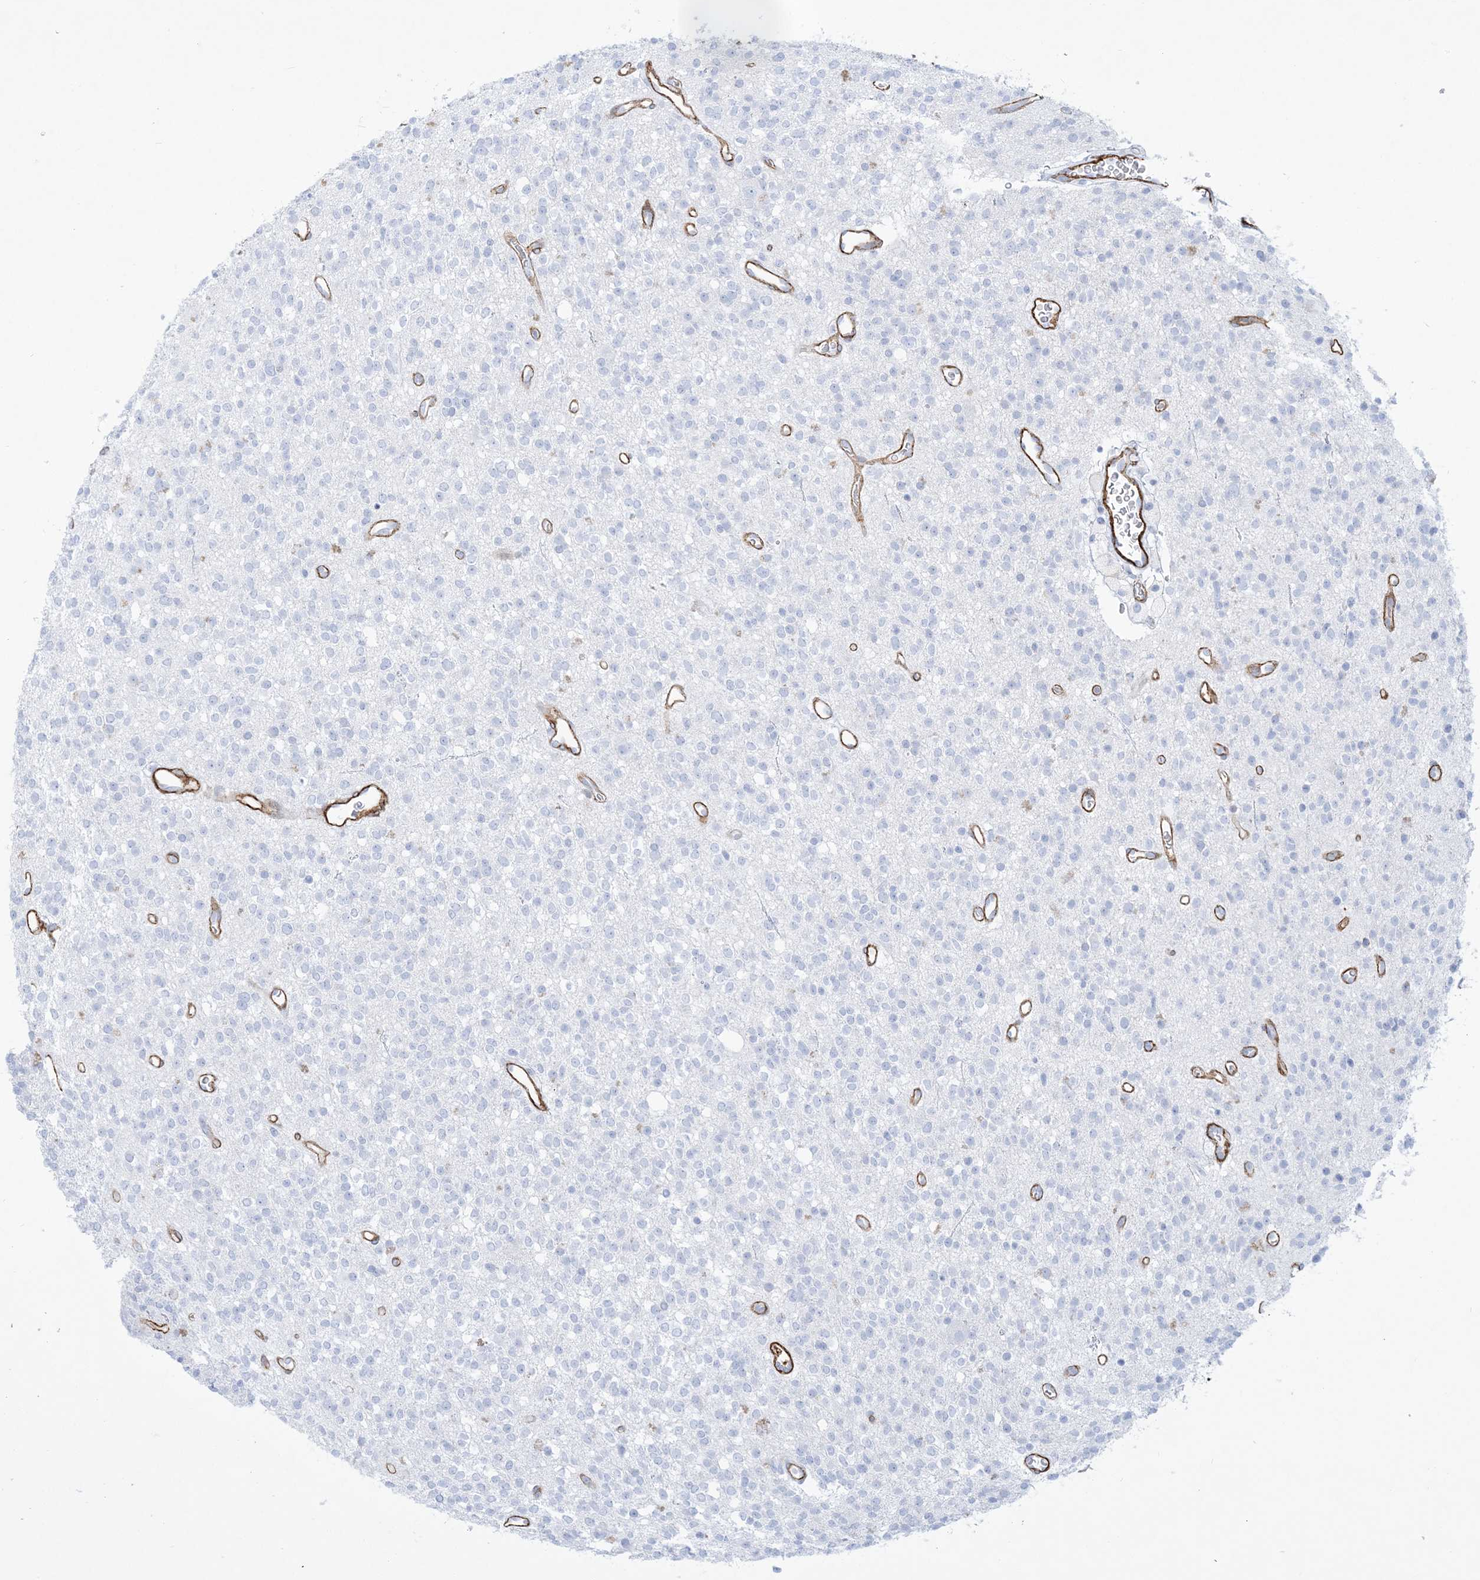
{"staining": {"intensity": "negative", "quantity": "none", "location": "none"}, "tissue": "glioma", "cell_type": "Tumor cells", "image_type": "cancer", "snomed": [{"axis": "morphology", "description": "Glioma, malignant, High grade"}, {"axis": "topography", "description": "Brain"}], "caption": "A photomicrograph of glioma stained for a protein demonstrates no brown staining in tumor cells.", "gene": "B3GNT7", "patient": {"sex": "male", "age": 34}}